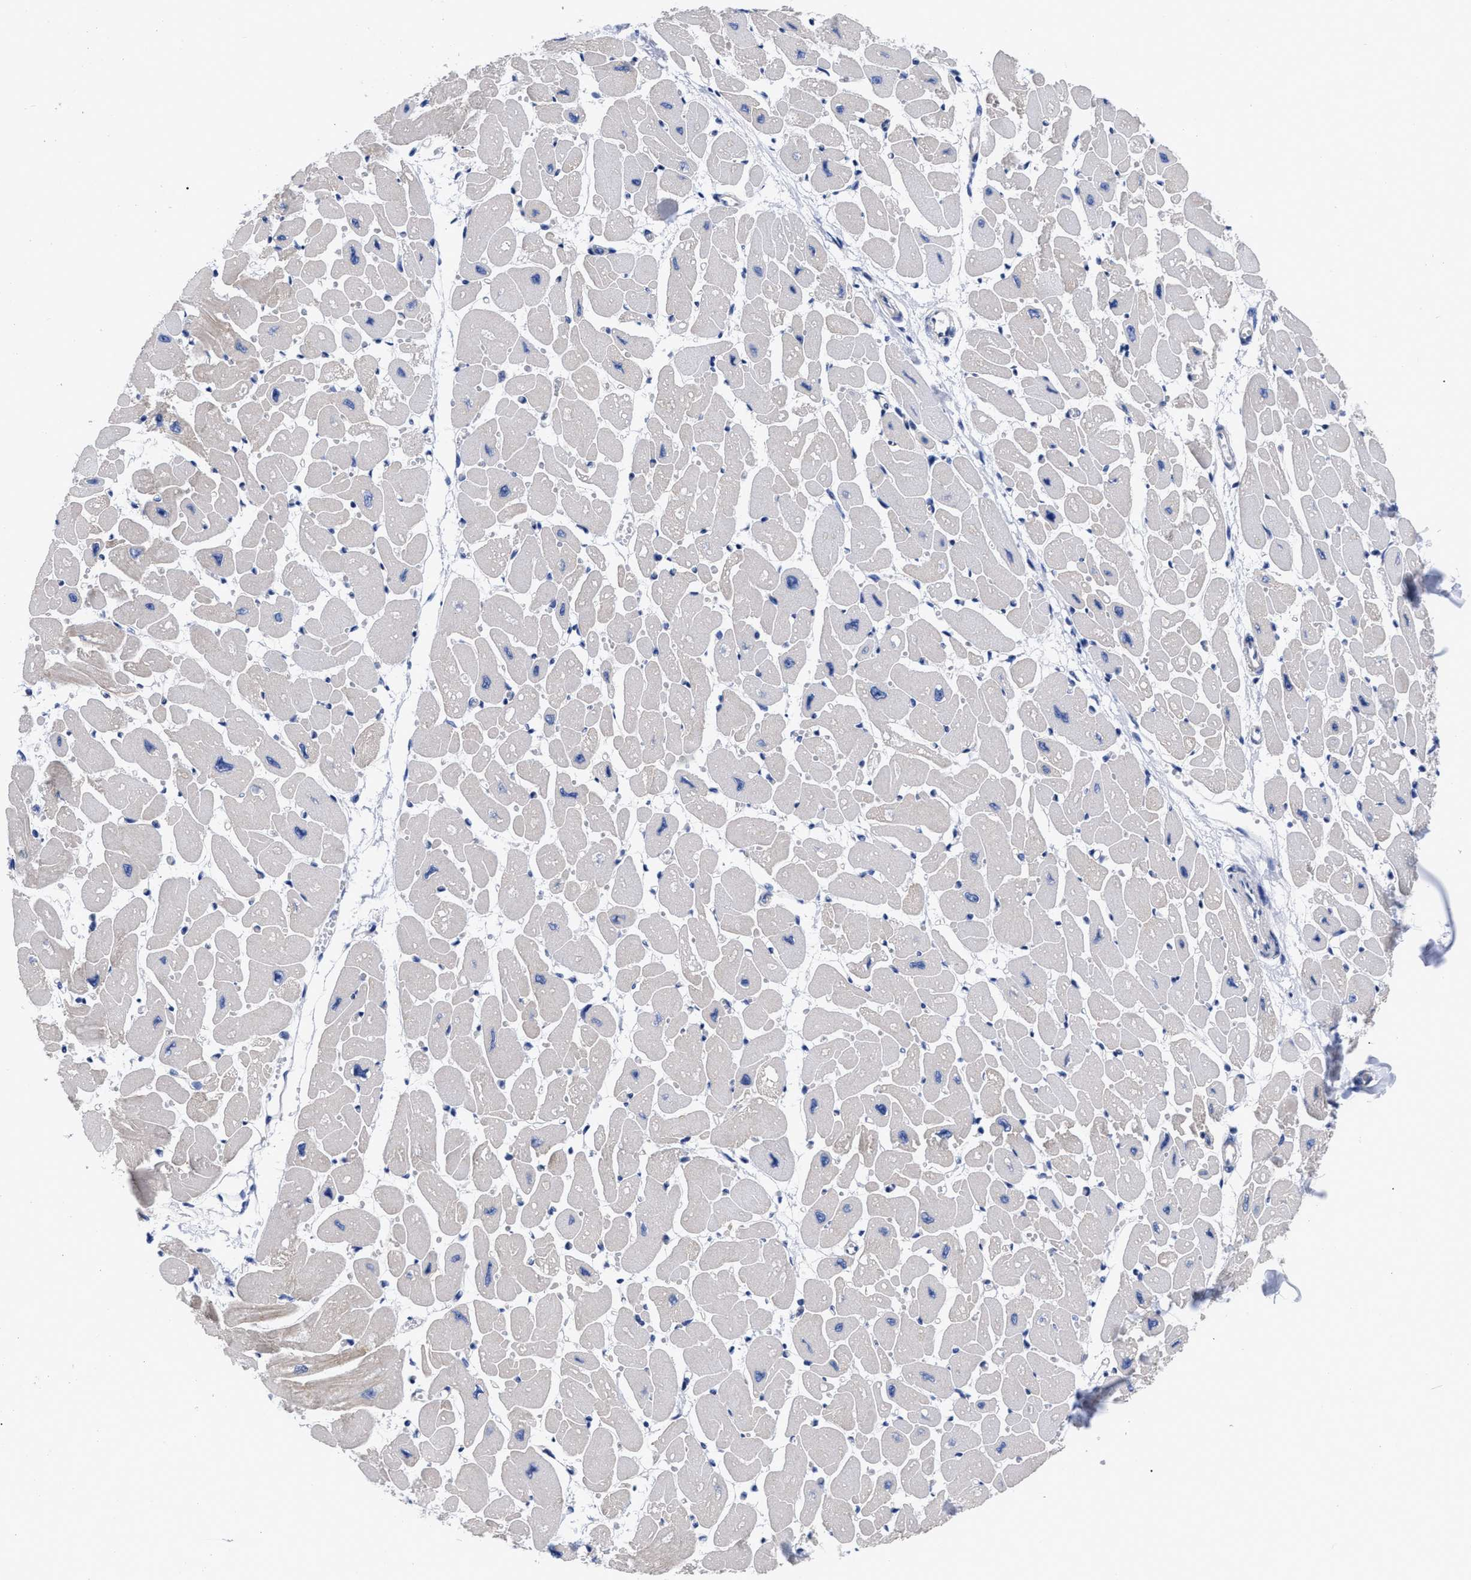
{"staining": {"intensity": "negative", "quantity": "none", "location": "none"}, "tissue": "heart muscle", "cell_type": "Cardiomyocytes", "image_type": "normal", "snomed": [{"axis": "morphology", "description": "Normal tissue, NOS"}, {"axis": "topography", "description": "Heart"}], "caption": "Immunohistochemical staining of normal heart muscle demonstrates no significant positivity in cardiomyocytes. (DAB (3,3'-diaminobenzidine) immunohistochemistry (IHC), high magnification).", "gene": "IRAG2", "patient": {"sex": "female", "age": 54}}